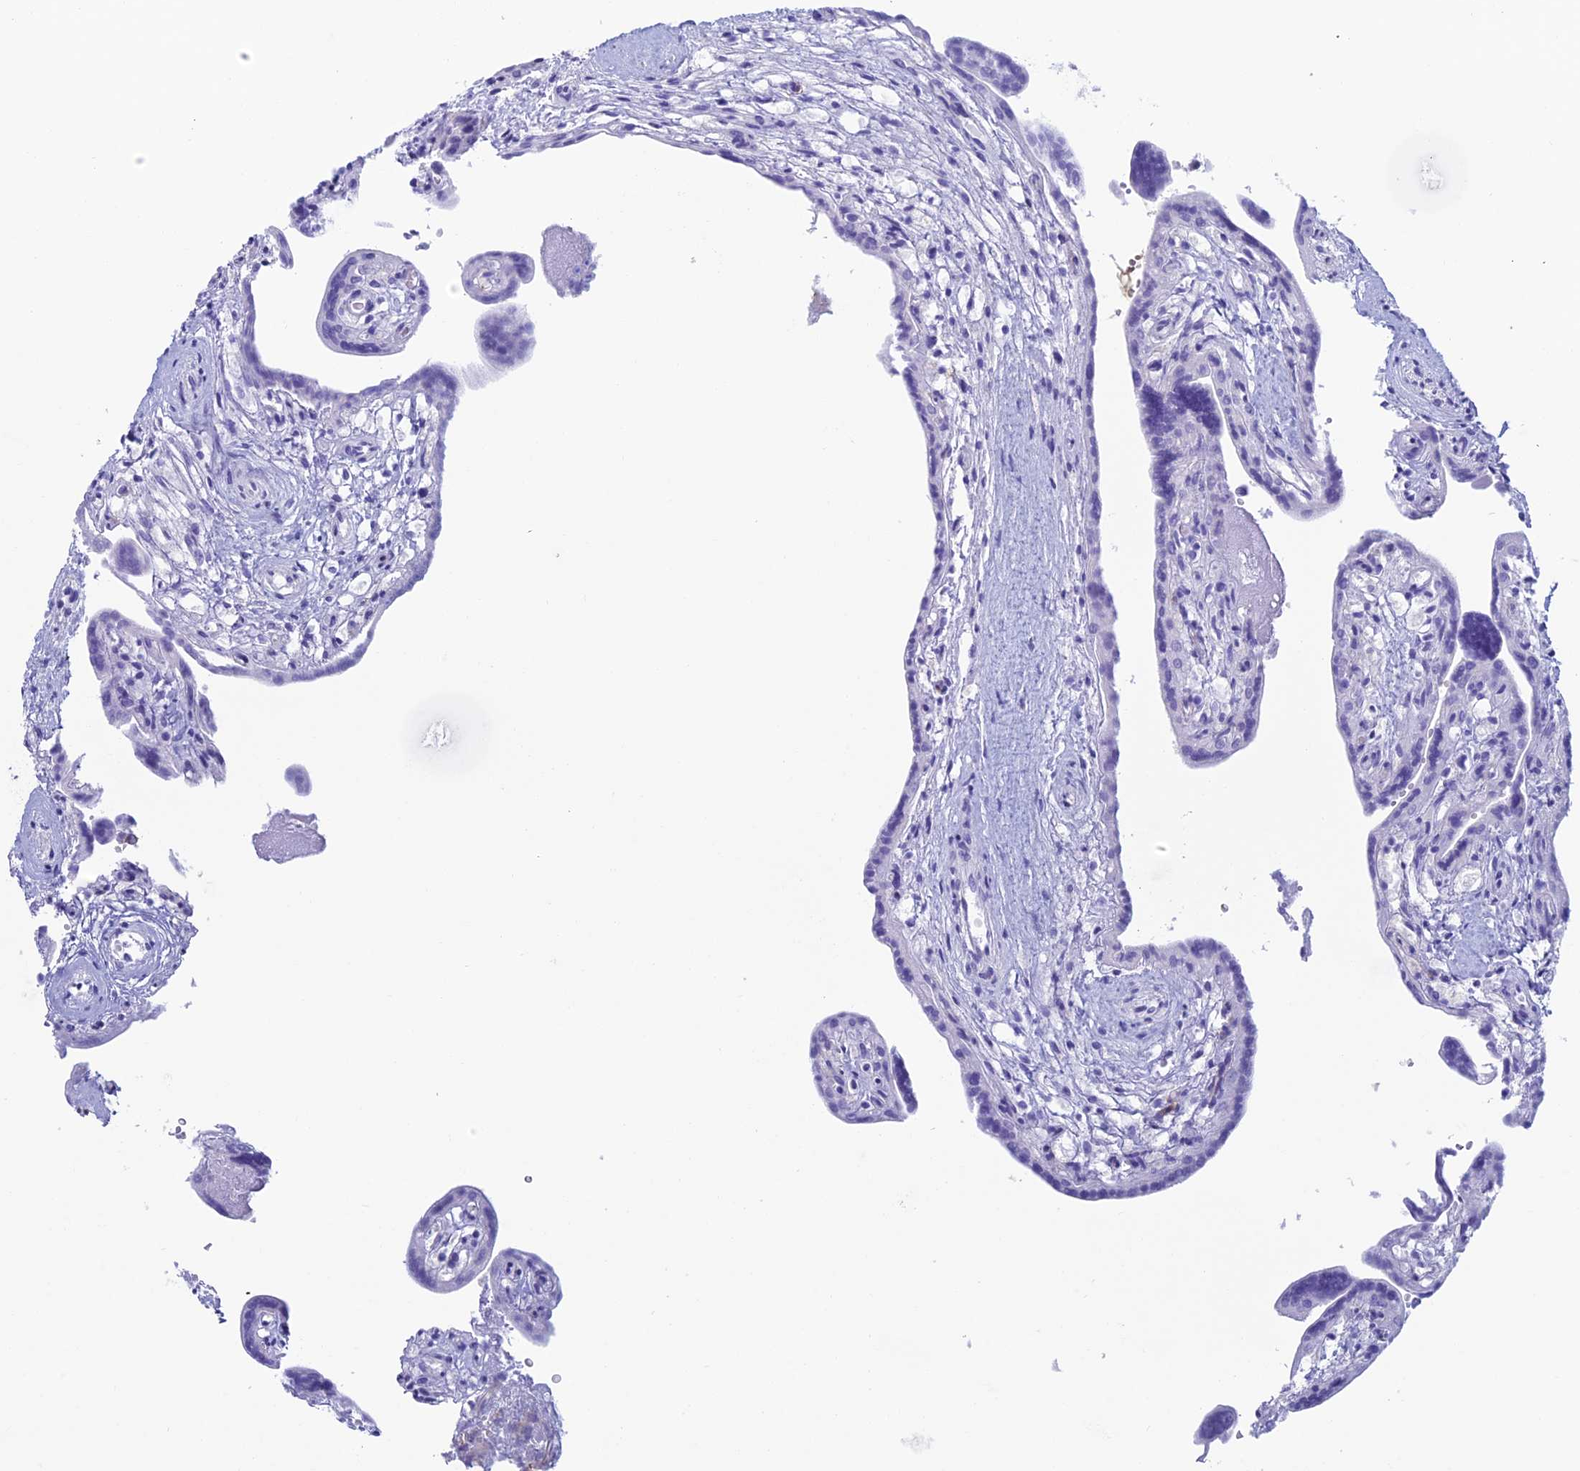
{"staining": {"intensity": "negative", "quantity": "none", "location": "none"}, "tissue": "placenta", "cell_type": "Decidual cells", "image_type": "normal", "snomed": [{"axis": "morphology", "description": "Normal tissue, NOS"}, {"axis": "topography", "description": "Placenta"}], "caption": "Immunohistochemistry (IHC) histopathology image of unremarkable placenta: human placenta stained with DAB (3,3'-diaminobenzidine) demonstrates no significant protein positivity in decidual cells.", "gene": "KCNK17", "patient": {"sex": "female", "age": 37}}